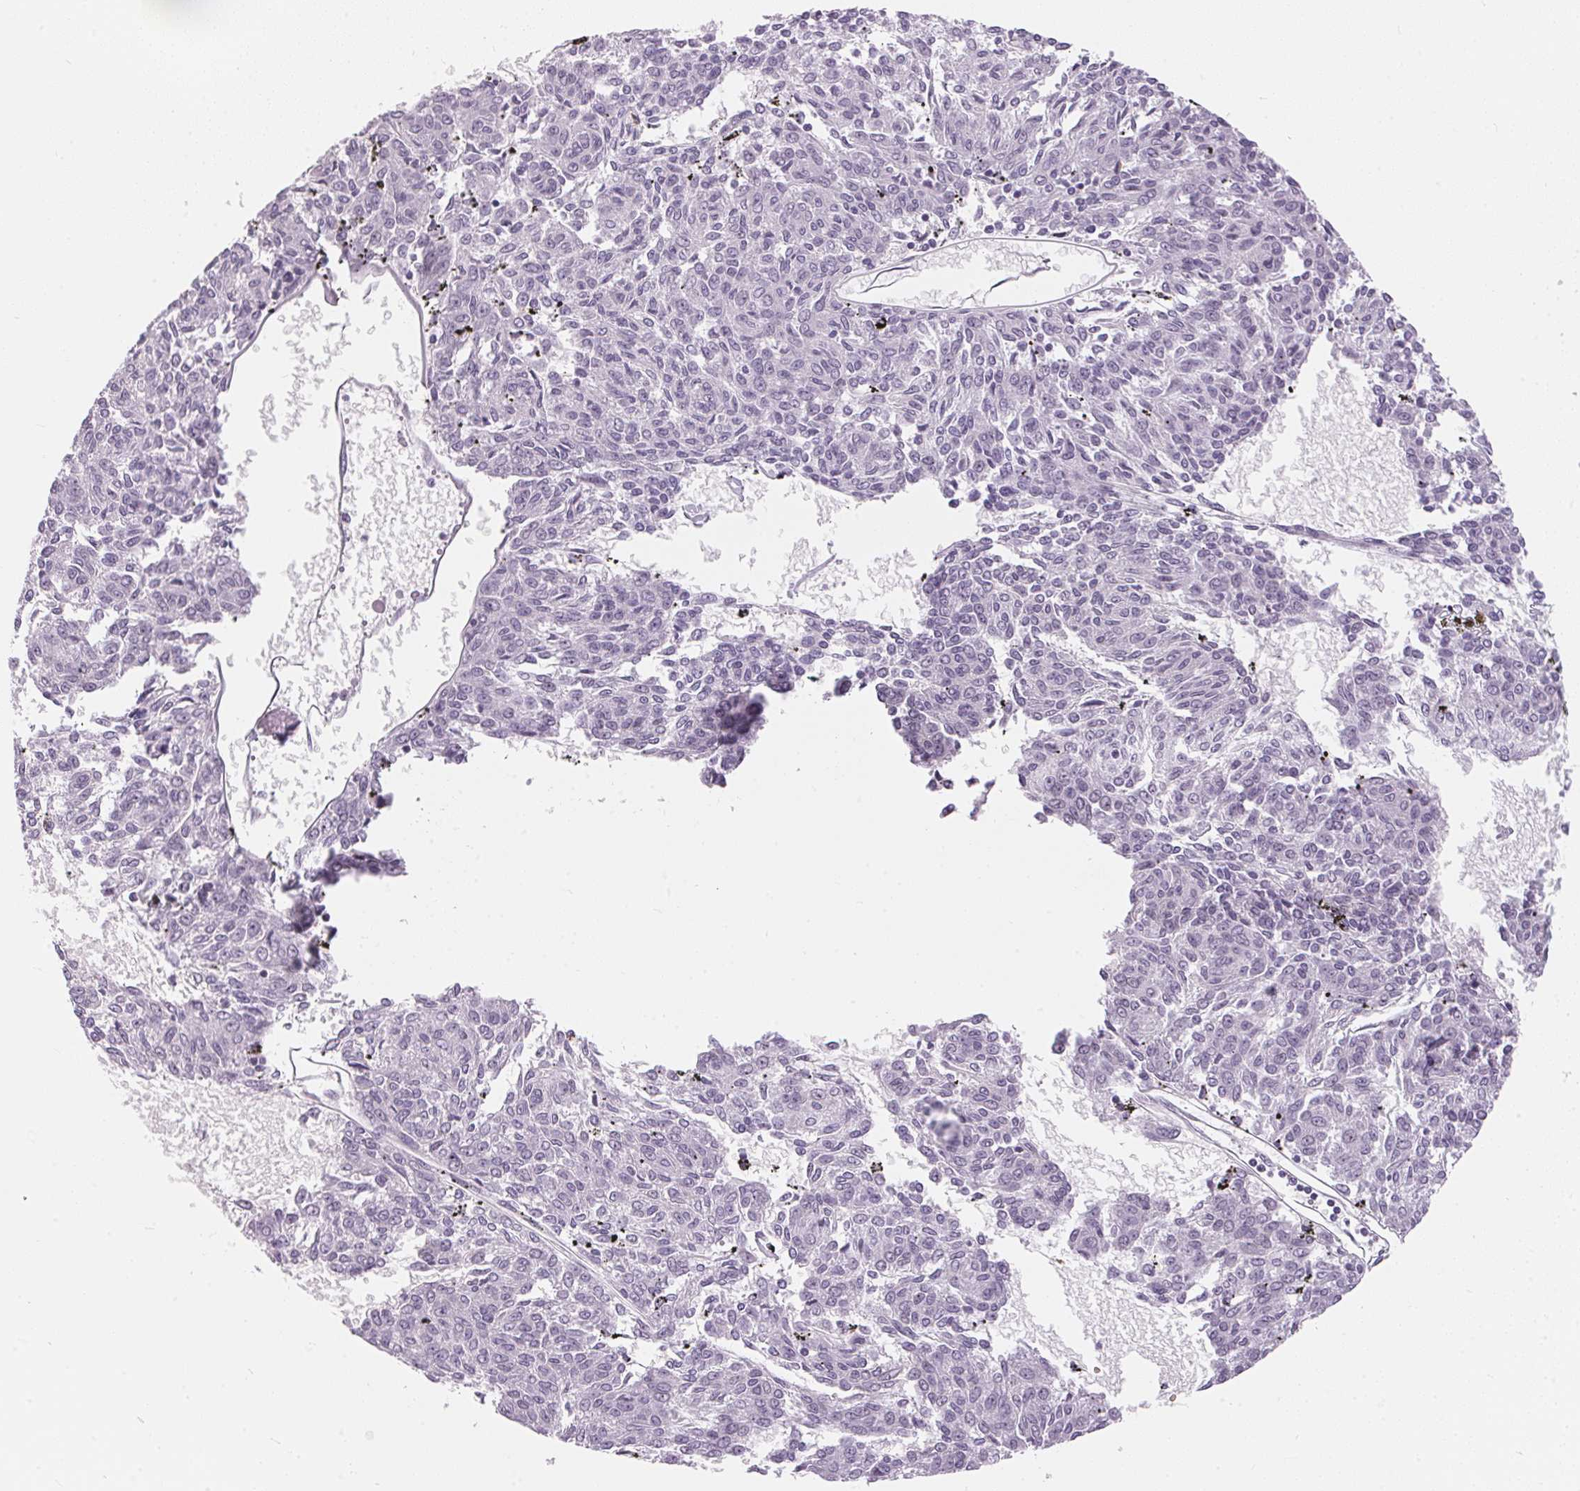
{"staining": {"intensity": "negative", "quantity": "none", "location": "none"}, "tissue": "melanoma", "cell_type": "Tumor cells", "image_type": "cancer", "snomed": [{"axis": "morphology", "description": "Malignant melanoma, NOS"}, {"axis": "topography", "description": "Skin"}], "caption": "Tumor cells show no significant protein expression in malignant melanoma. (DAB immunohistochemistry with hematoxylin counter stain).", "gene": "CADPS", "patient": {"sex": "female", "age": 72}}